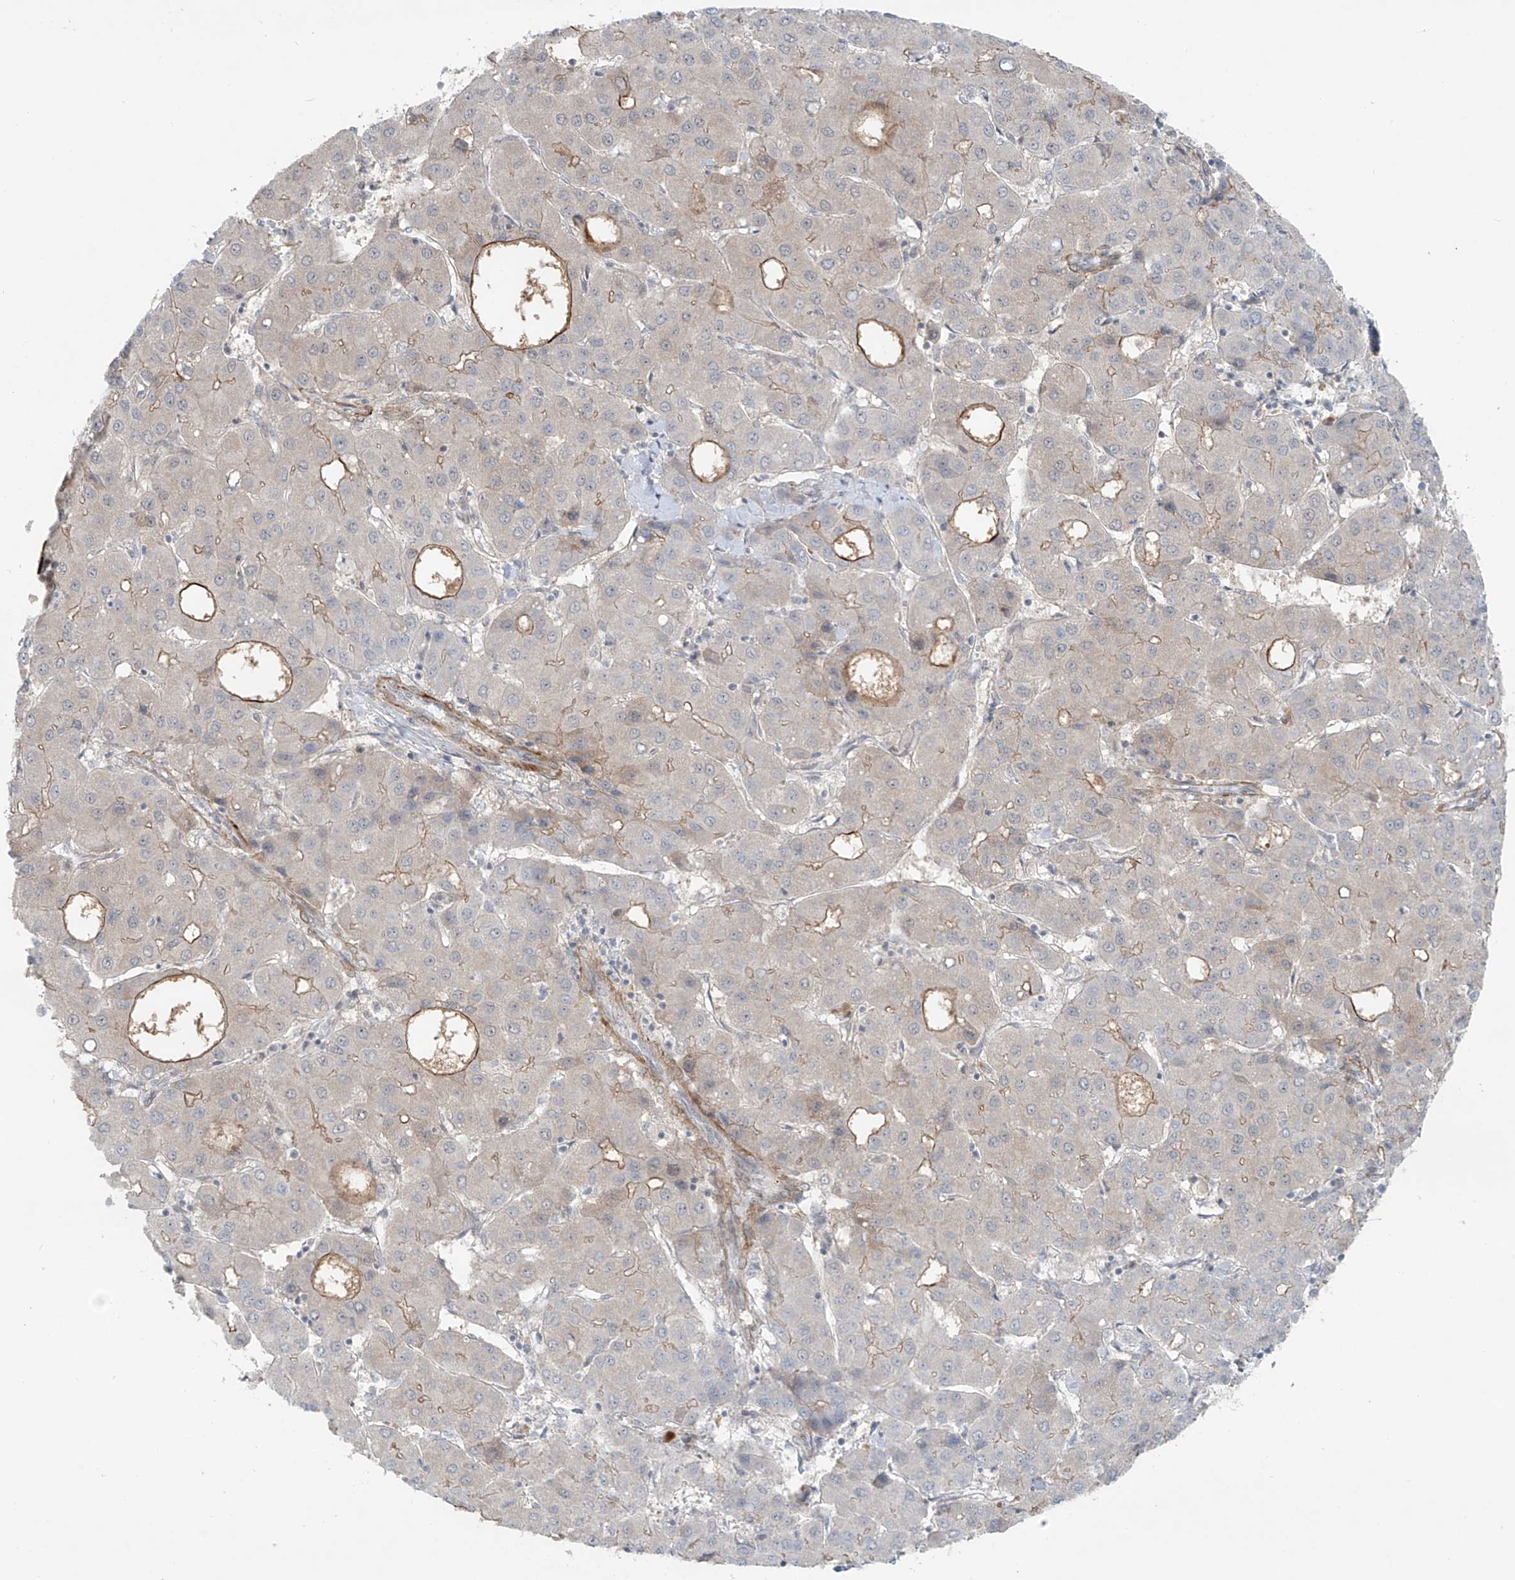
{"staining": {"intensity": "moderate", "quantity": "<25%", "location": "cytoplasmic/membranous"}, "tissue": "liver cancer", "cell_type": "Tumor cells", "image_type": "cancer", "snomed": [{"axis": "morphology", "description": "Carcinoma, Hepatocellular, NOS"}, {"axis": "topography", "description": "Liver"}], "caption": "Human liver cancer (hepatocellular carcinoma) stained for a protein (brown) exhibits moderate cytoplasmic/membranous positive expression in about <25% of tumor cells.", "gene": "RASGEF1A", "patient": {"sex": "male", "age": 65}}